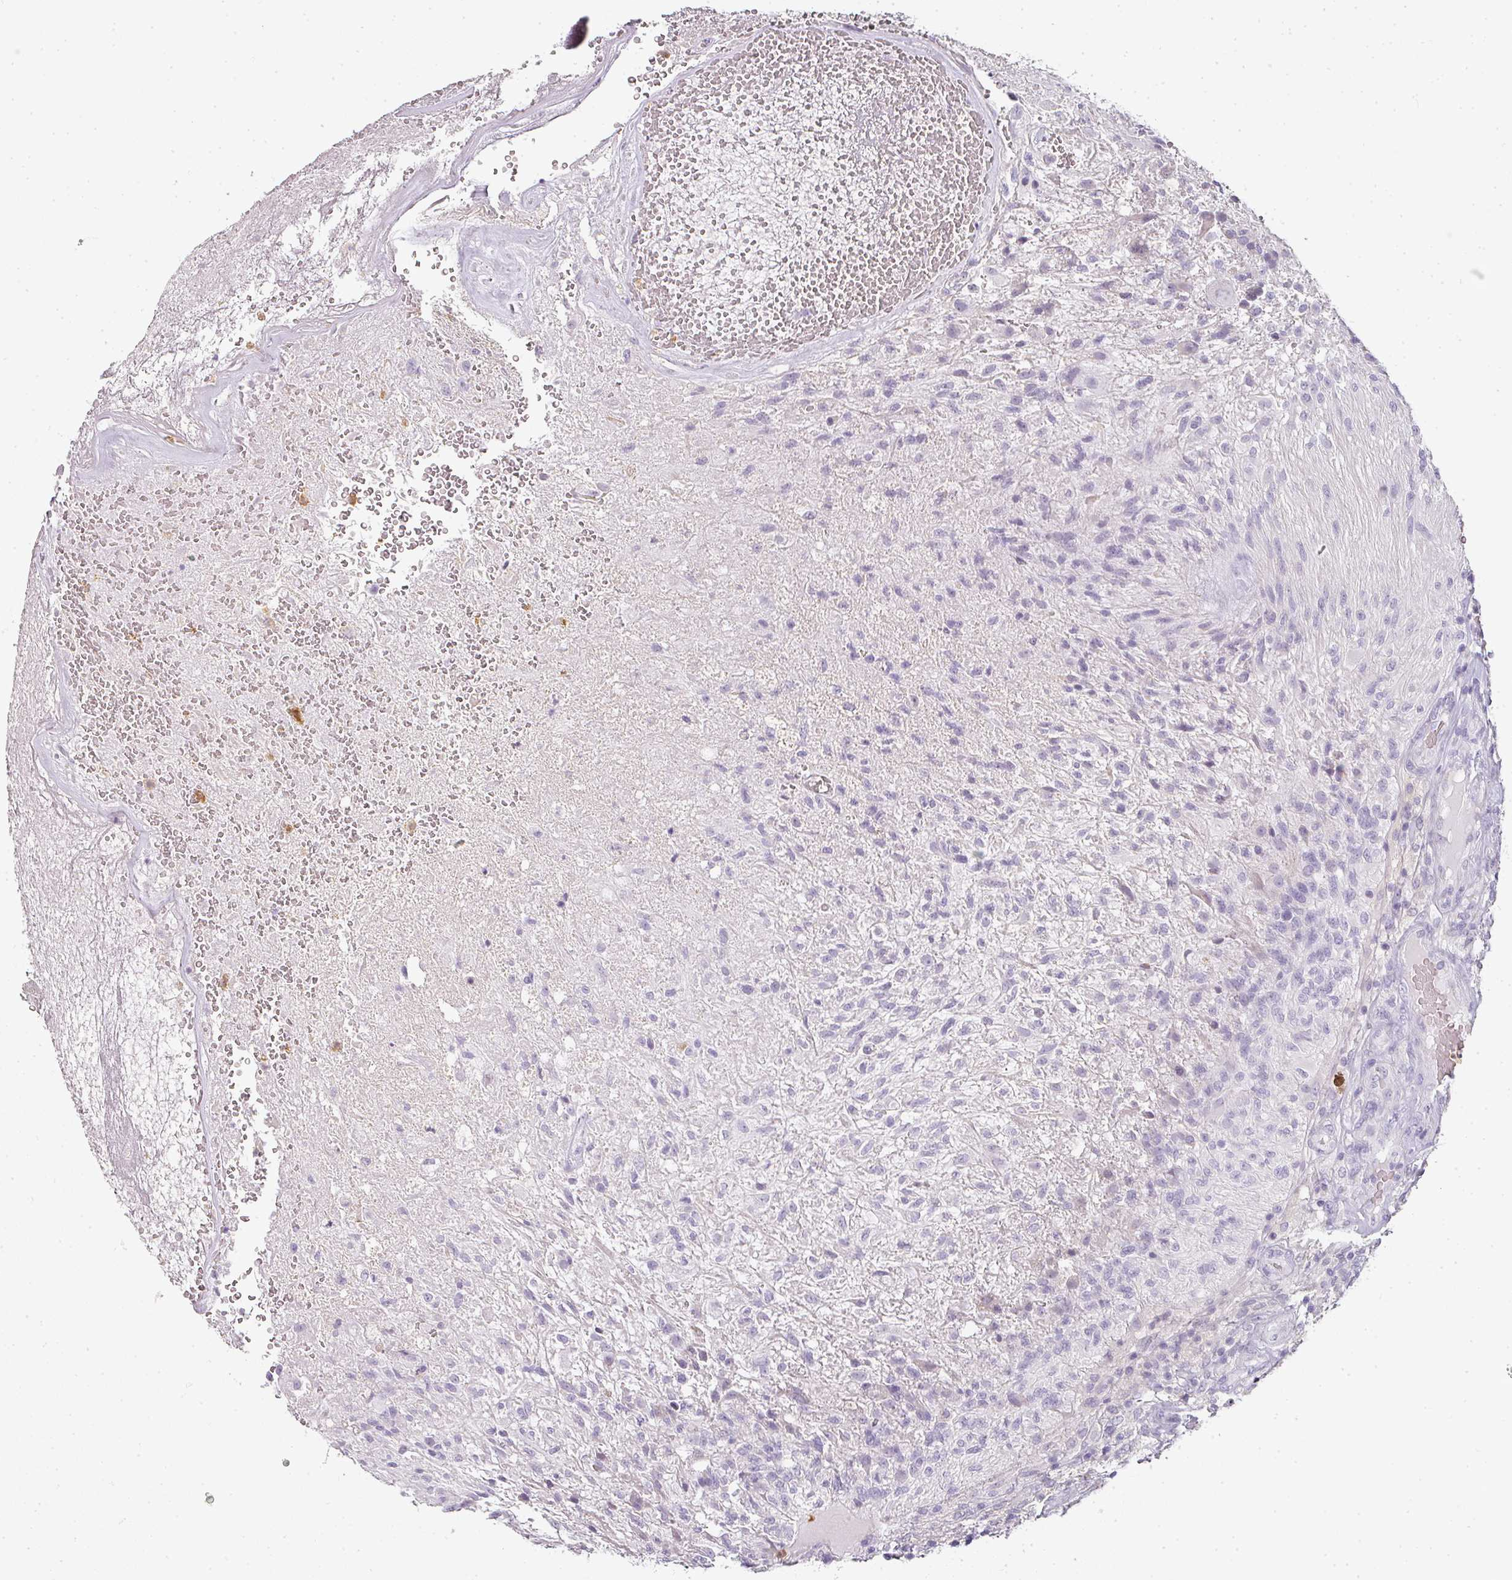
{"staining": {"intensity": "negative", "quantity": "none", "location": "none"}, "tissue": "glioma", "cell_type": "Tumor cells", "image_type": "cancer", "snomed": [{"axis": "morphology", "description": "Glioma, malignant, High grade"}, {"axis": "topography", "description": "Brain"}], "caption": "IHC of malignant glioma (high-grade) reveals no positivity in tumor cells.", "gene": "CAMP", "patient": {"sex": "male", "age": 56}}